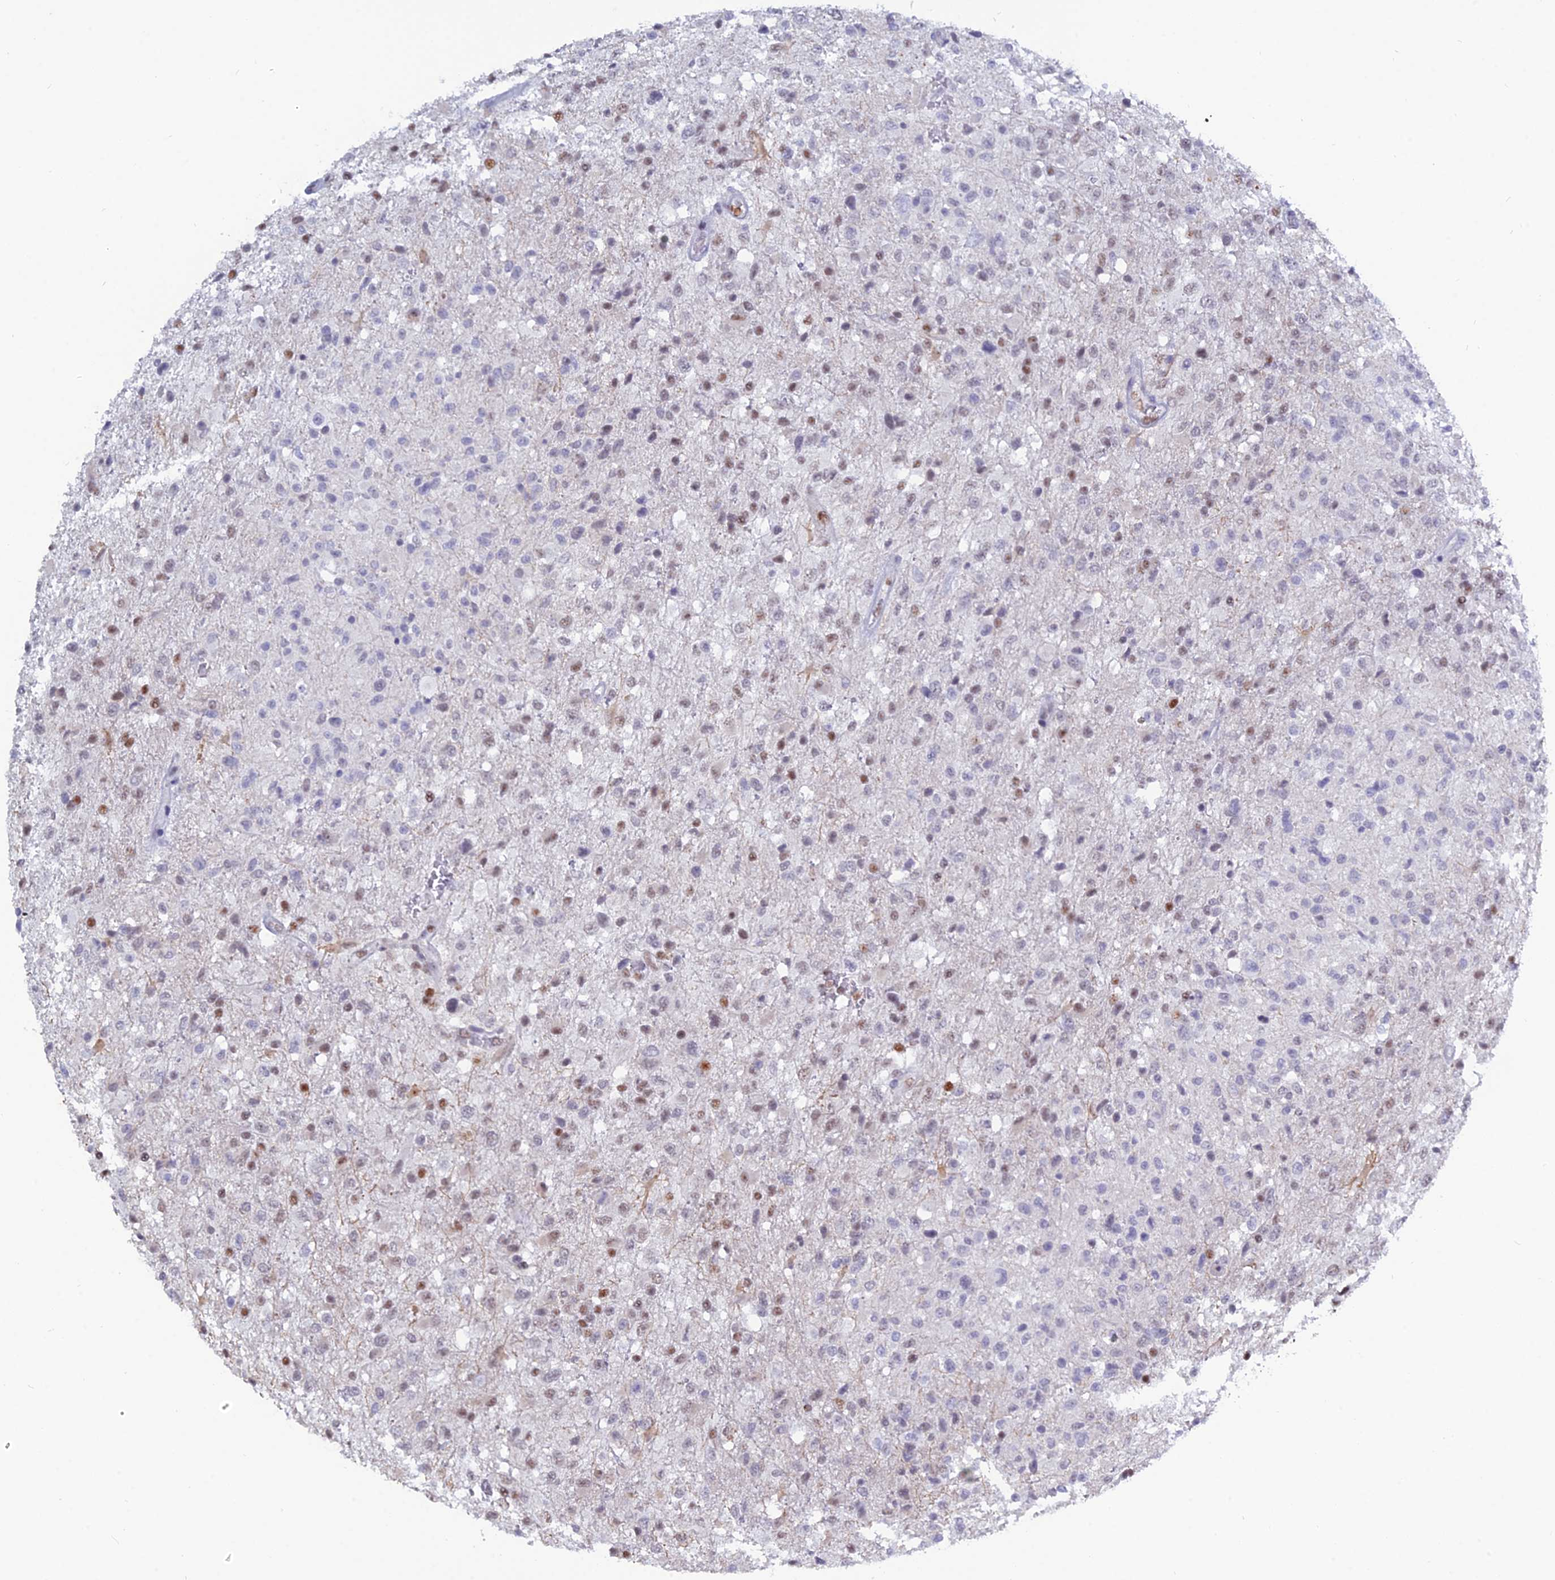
{"staining": {"intensity": "moderate", "quantity": "<25%", "location": "nuclear"}, "tissue": "glioma", "cell_type": "Tumor cells", "image_type": "cancer", "snomed": [{"axis": "morphology", "description": "Glioma, malignant, High grade"}, {"axis": "topography", "description": "Brain"}], "caption": "Glioma stained with a protein marker demonstrates moderate staining in tumor cells.", "gene": "NOL4L", "patient": {"sex": "female", "age": 74}}